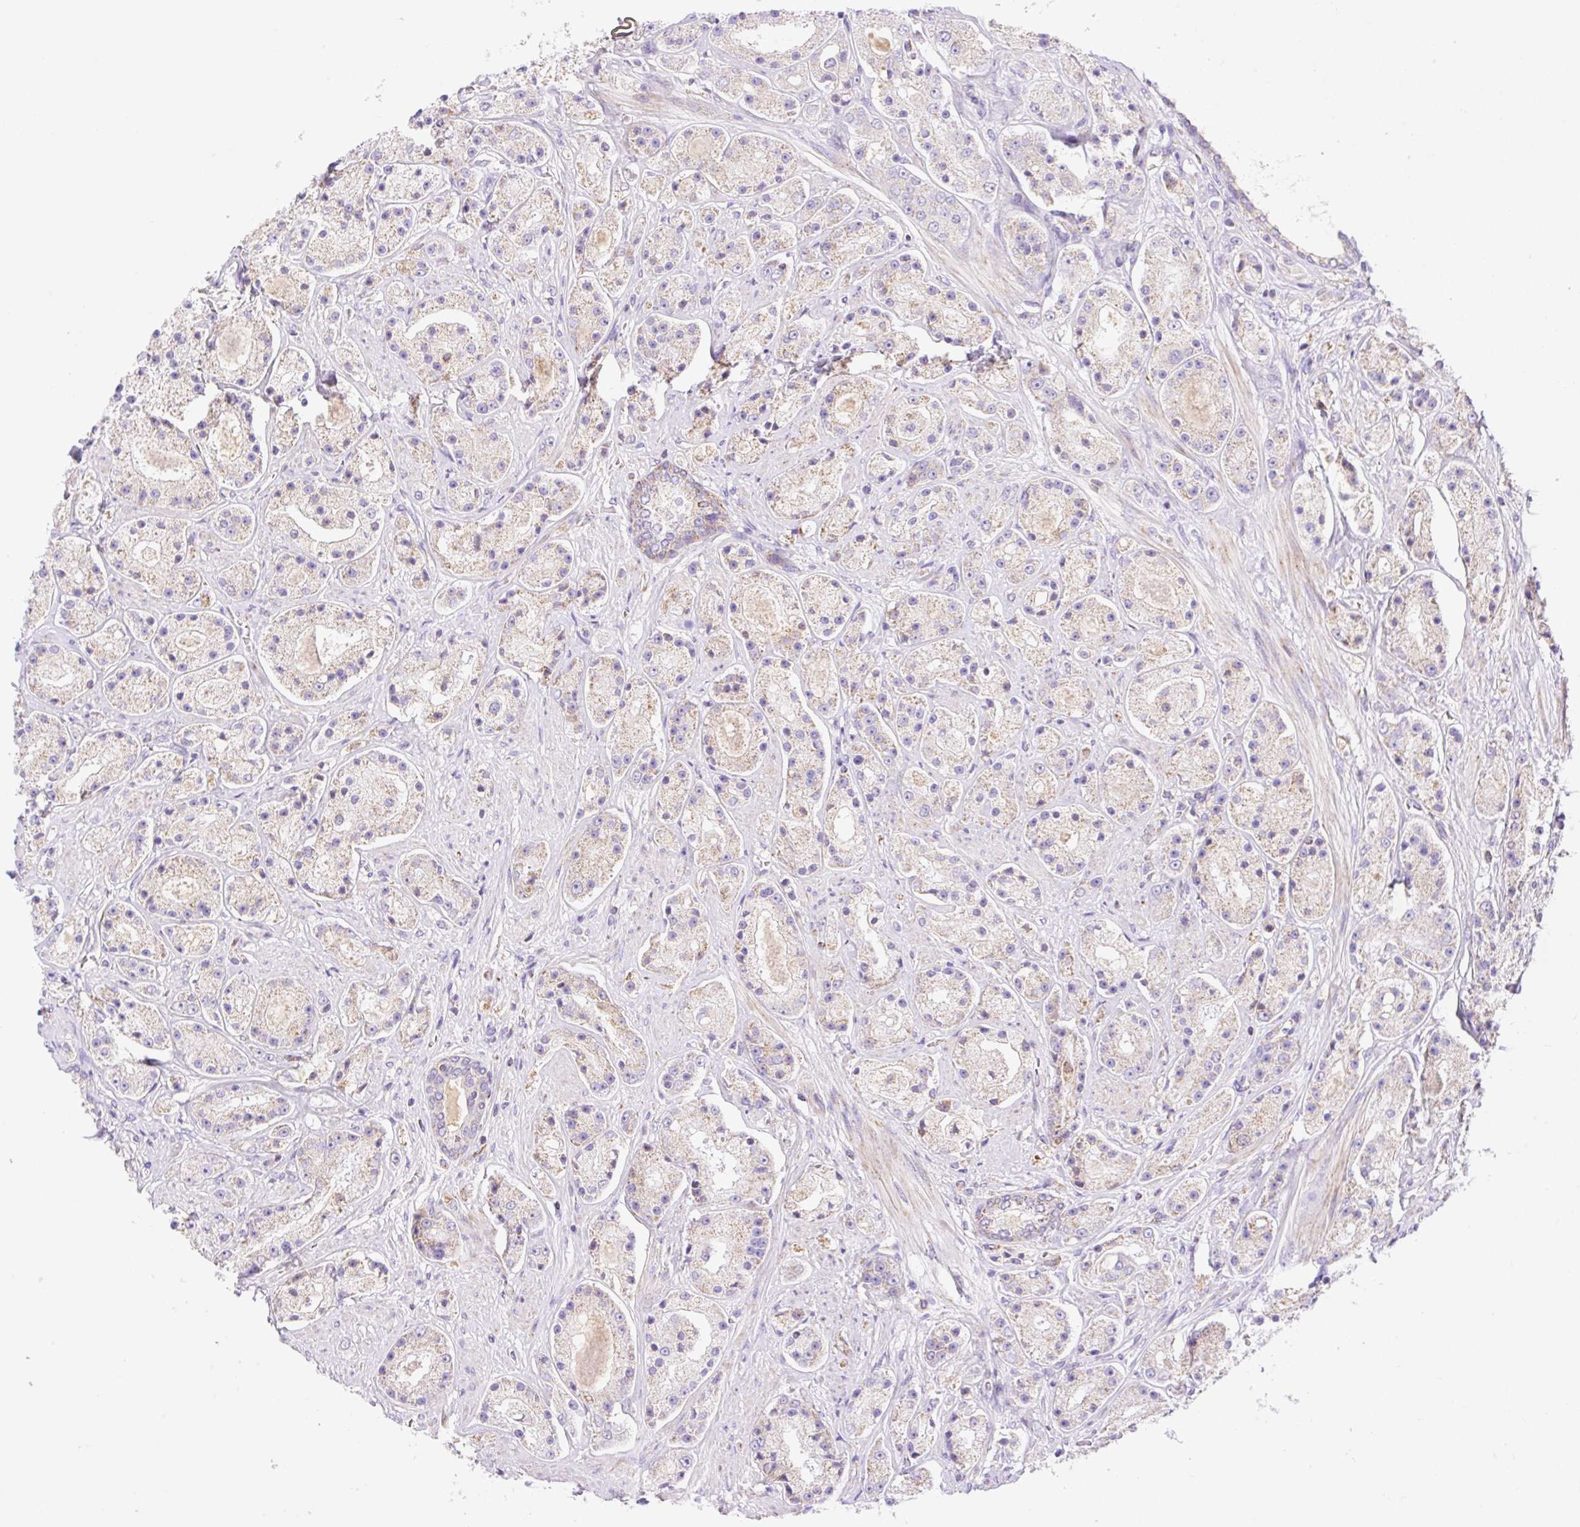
{"staining": {"intensity": "weak", "quantity": "25%-75%", "location": "cytoplasmic/membranous"}, "tissue": "prostate cancer", "cell_type": "Tumor cells", "image_type": "cancer", "snomed": [{"axis": "morphology", "description": "Adenocarcinoma, High grade"}, {"axis": "topography", "description": "Prostate"}], "caption": "Brown immunohistochemical staining in prostate cancer (adenocarcinoma (high-grade)) exhibits weak cytoplasmic/membranous expression in about 25%-75% of tumor cells.", "gene": "ETNK2", "patient": {"sex": "male", "age": 67}}